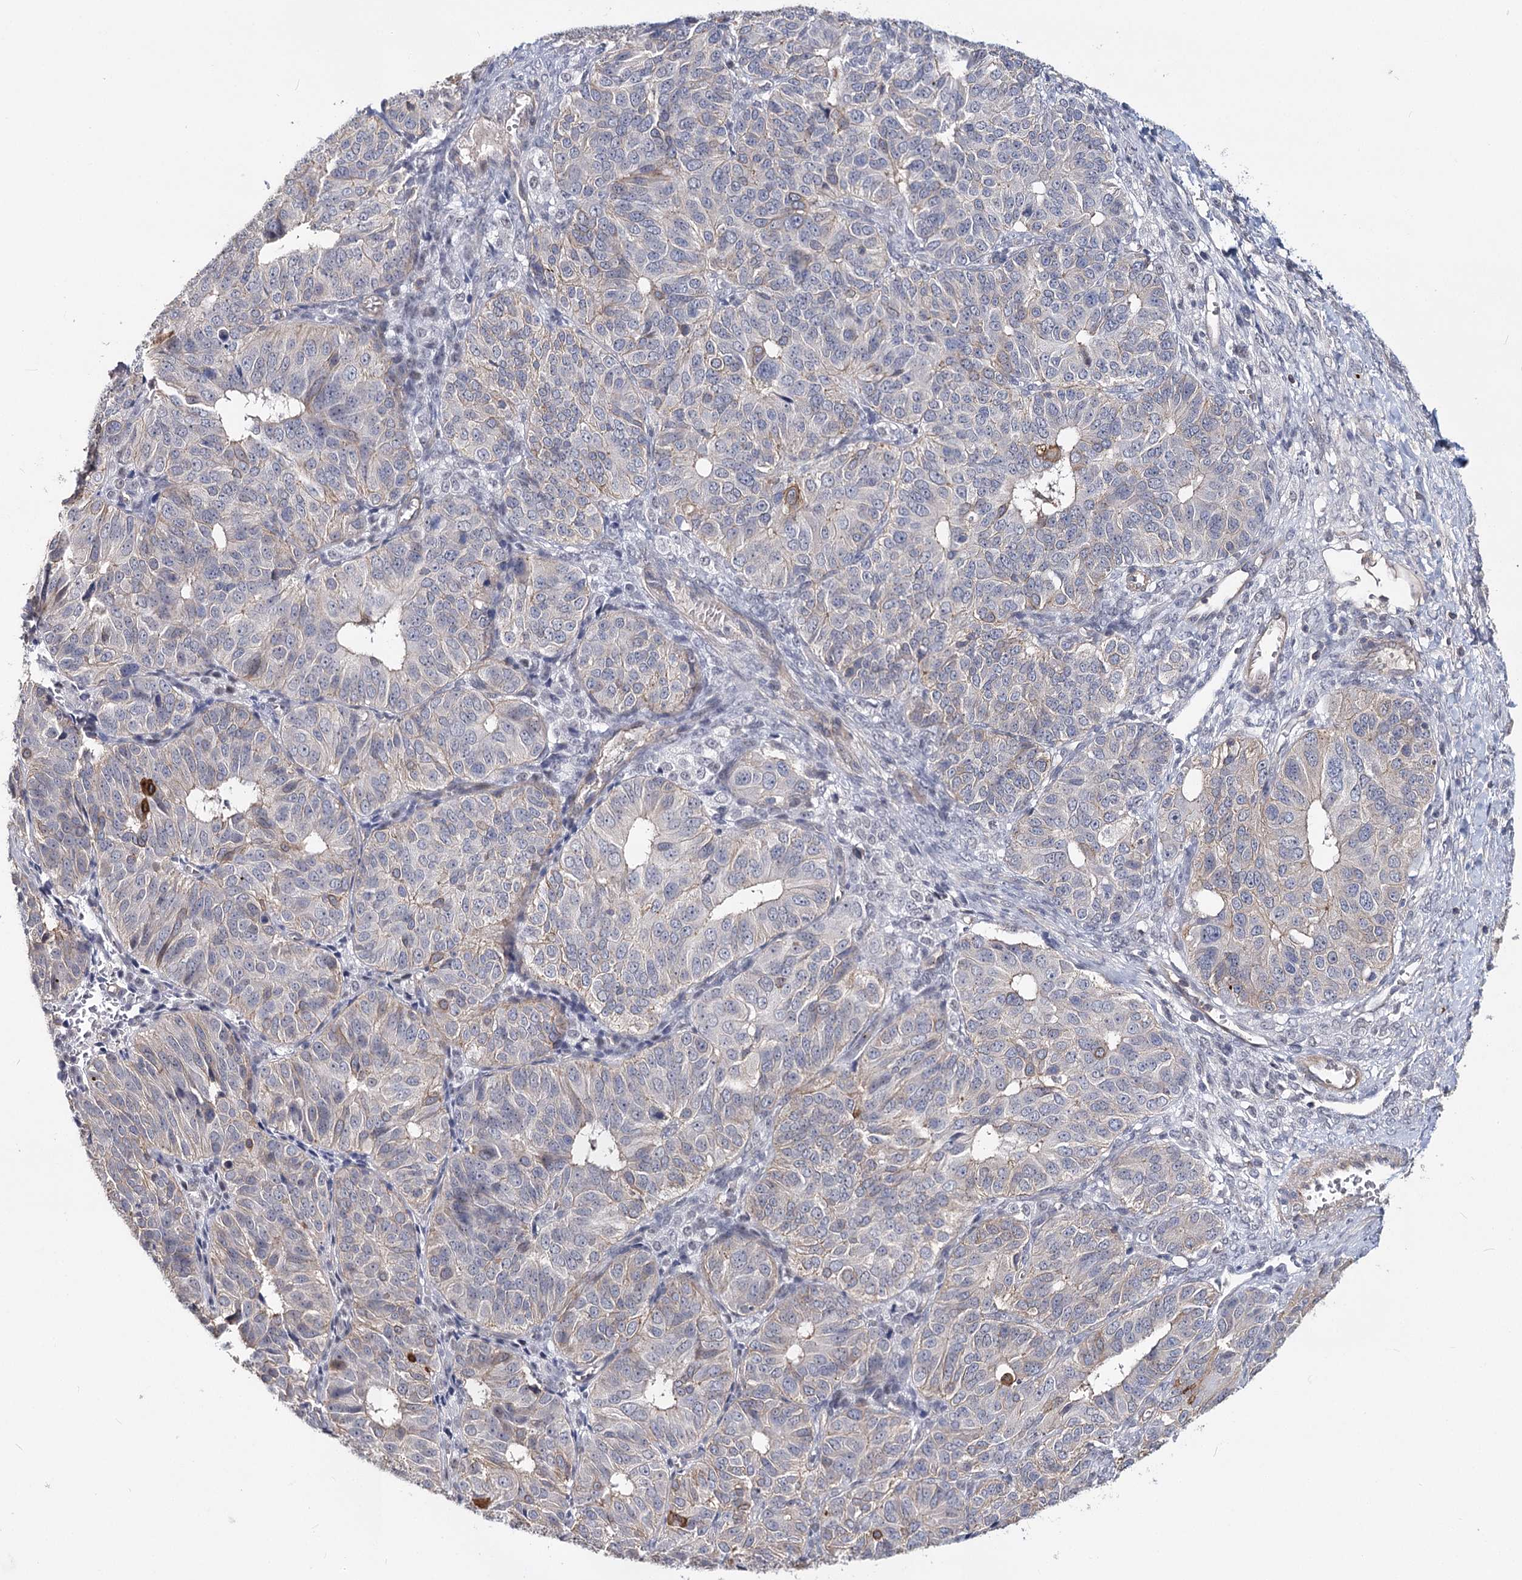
{"staining": {"intensity": "weak", "quantity": "<25%", "location": "cytoplasmic/membranous"}, "tissue": "ovarian cancer", "cell_type": "Tumor cells", "image_type": "cancer", "snomed": [{"axis": "morphology", "description": "Carcinoma, endometroid"}, {"axis": "topography", "description": "Ovary"}], "caption": "This is a micrograph of immunohistochemistry (IHC) staining of ovarian cancer, which shows no expression in tumor cells.", "gene": "TMEM218", "patient": {"sex": "female", "age": 51}}